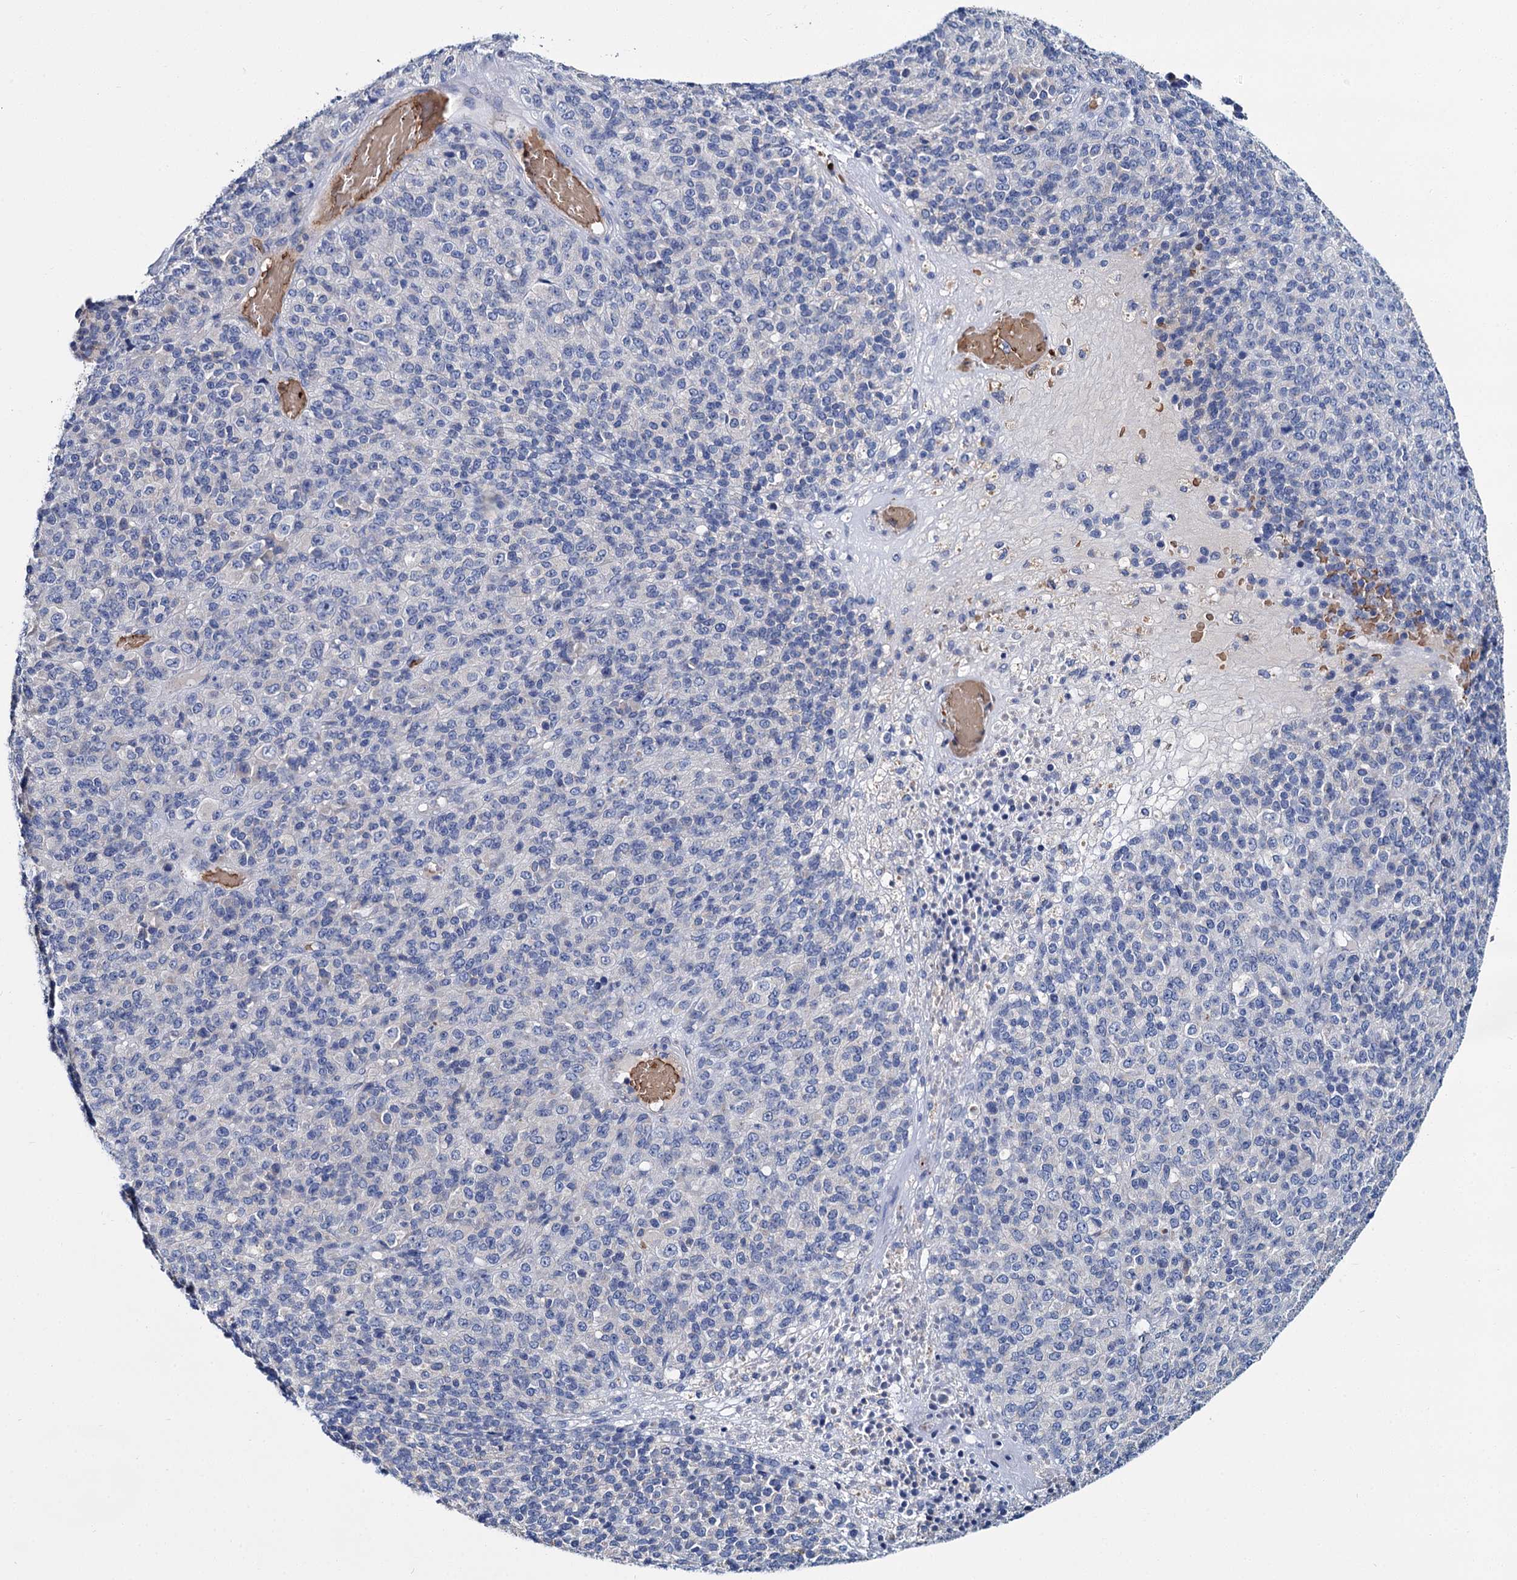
{"staining": {"intensity": "negative", "quantity": "none", "location": "none"}, "tissue": "melanoma", "cell_type": "Tumor cells", "image_type": "cancer", "snomed": [{"axis": "morphology", "description": "Malignant melanoma, Metastatic site"}, {"axis": "topography", "description": "Brain"}], "caption": "There is no significant positivity in tumor cells of malignant melanoma (metastatic site). (Stains: DAB (3,3'-diaminobenzidine) IHC with hematoxylin counter stain, Microscopy: brightfield microscopy at high magnification).", "gene": "ATG2A", "patient": {"sex": "female", "age": 56}}